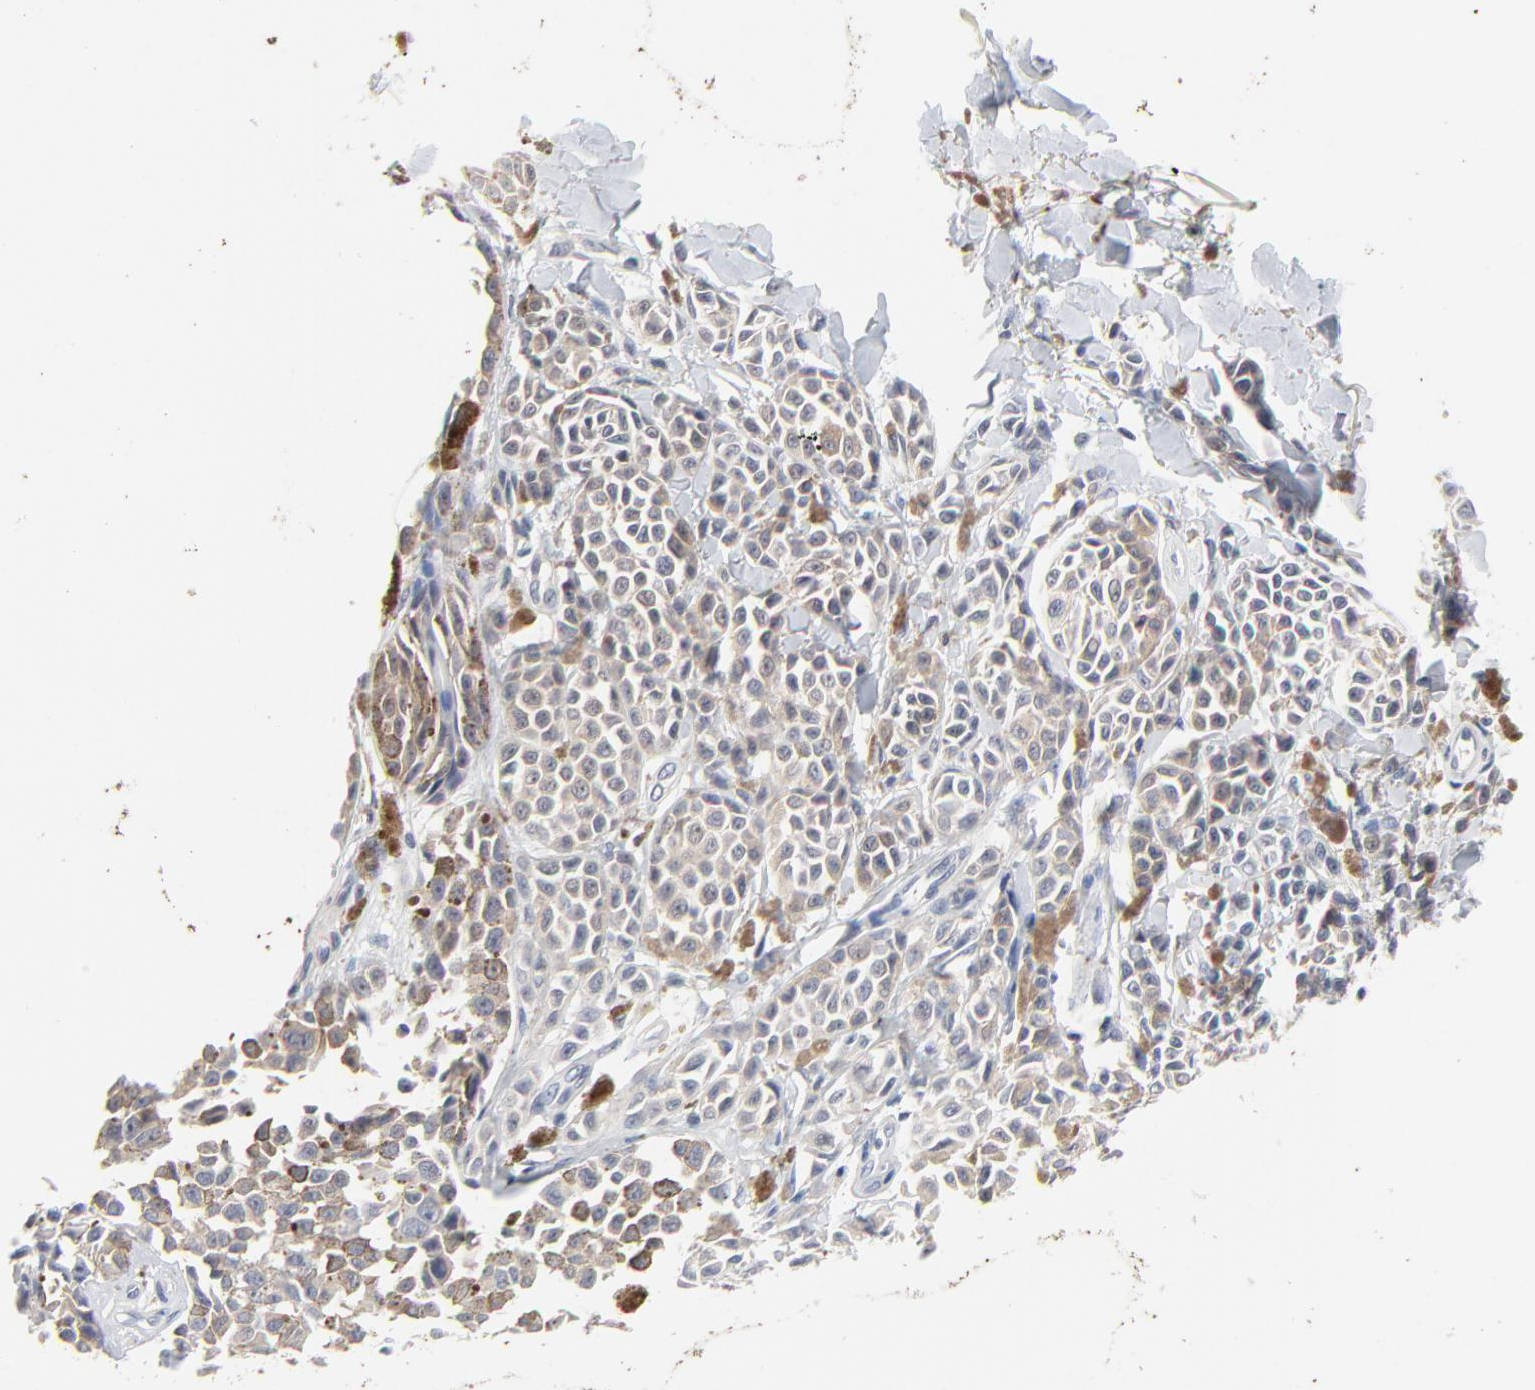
{"staining": {"intensity": "weak", "quantity": ">75%", "location": "cytoplasmic/membranous"}, "tissue": "melanoma", "cell_type": "Tumor cells", "image_type": "cancer", "snomed": [{"axis": "morphology", "description": "Malignant melanoma, NOS"}, {"axis": "topography", "description": "Skin"}], "caption": "Immunohistochemistry of human malignant melanoma shows low levels of weak cytoplasmic/membranous positivity in about >75% of tumor cells.", "gene": "AADAC", "patient": {"sex": "female", "age": 38}}